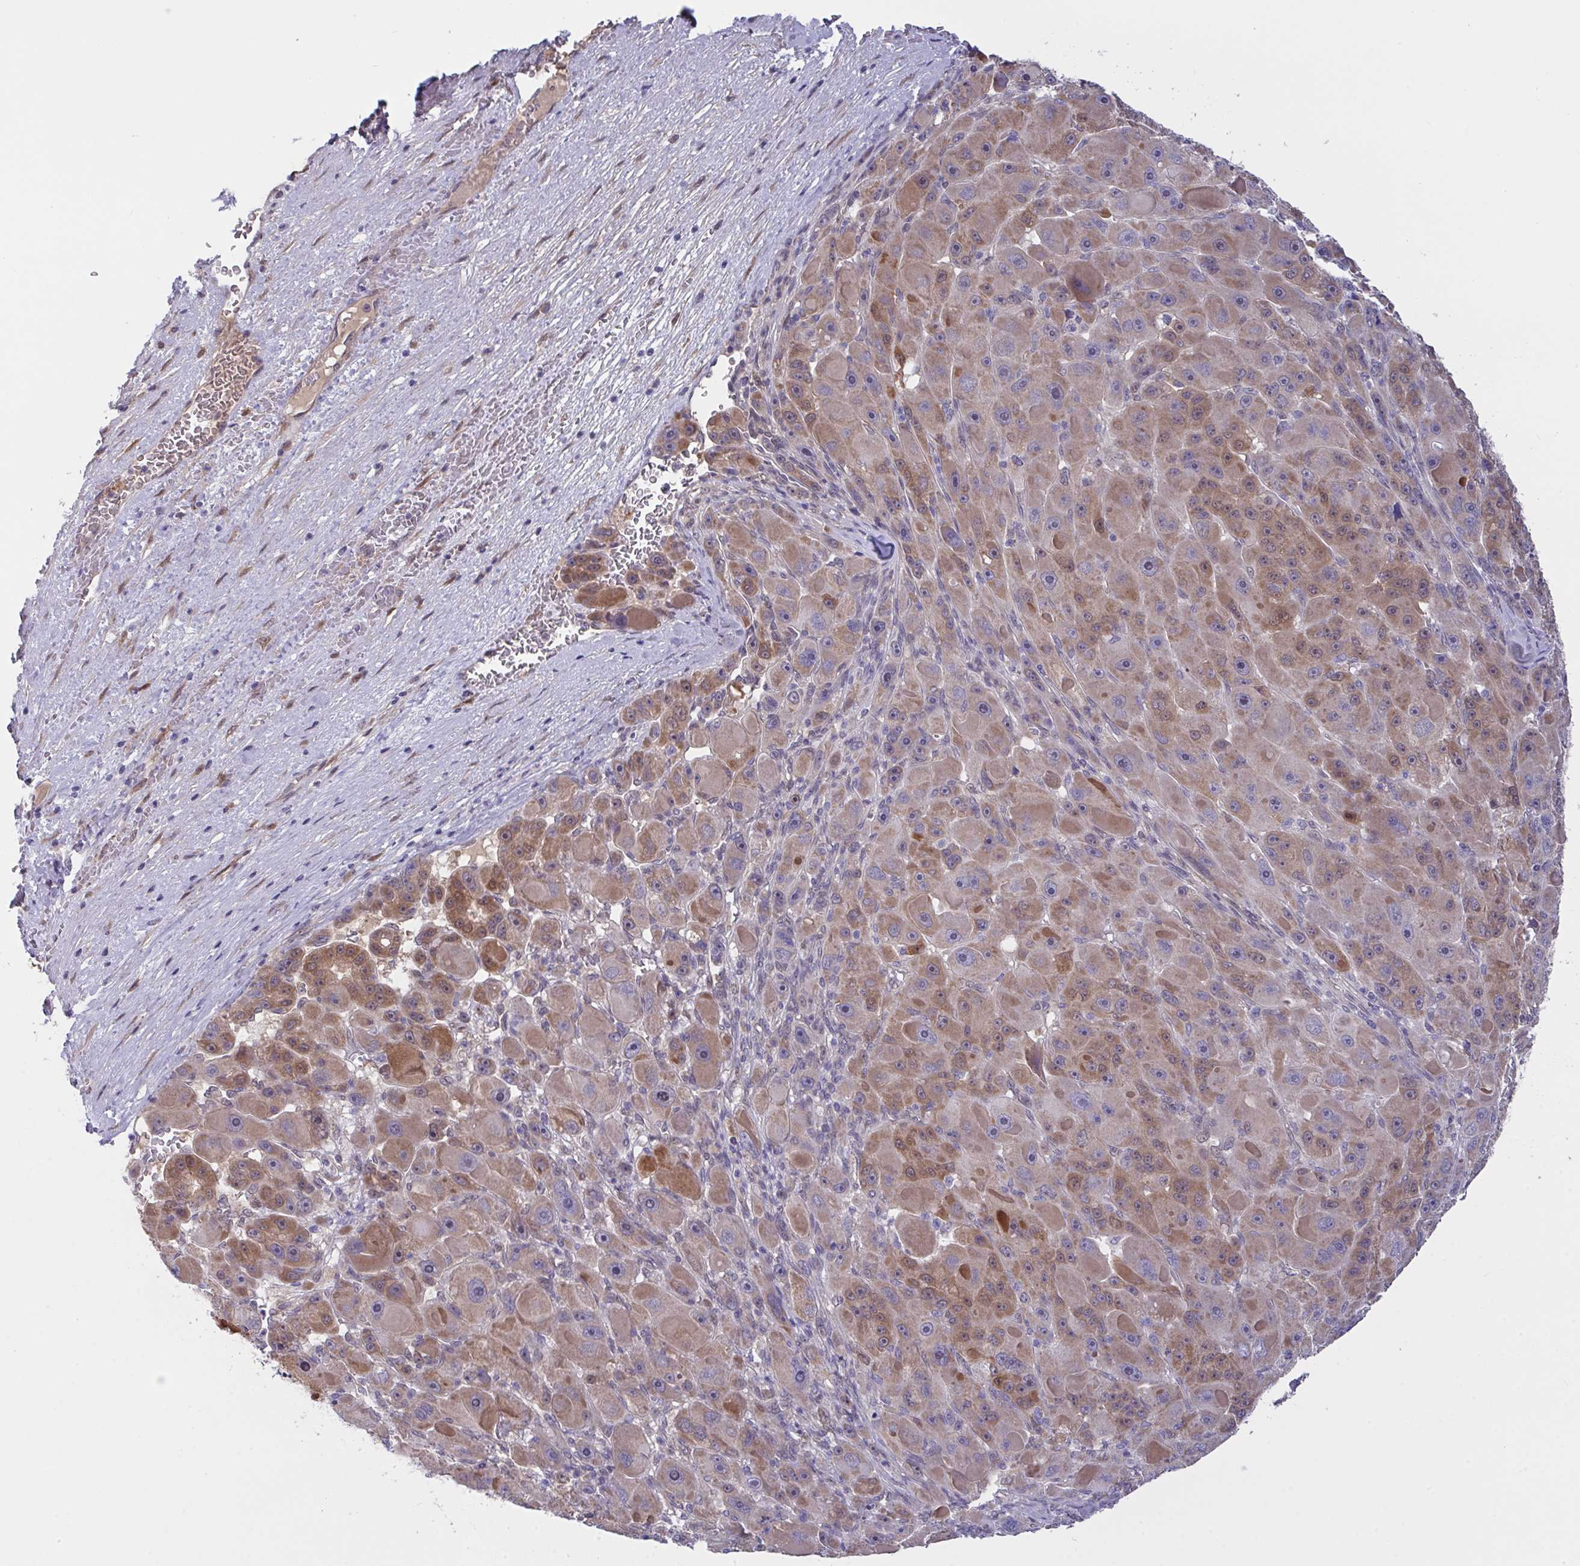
{"staining": {"intensity": "moderate", "quantity": ">75%", "location": "cytoplasmic/membranous"}, "tissue": "liver cancer", "cell_type": "Tumor cells", "image_type": "cancer", "snomed": [{"axis": "morphology", "description": "Carcinoma, Hepatocellular, NOS"}, {"axis": "topography", "description": "Liver"}], "caption": "Immunohistochemistry of human hepatocellular carcinoma (liver) displays medium levels of moderate cytoplasmic/membranous positivity in approximately >75% of tumor cells.", "gene": "L3HYPDH", "patient": {"sex": "male", "age": 76}}